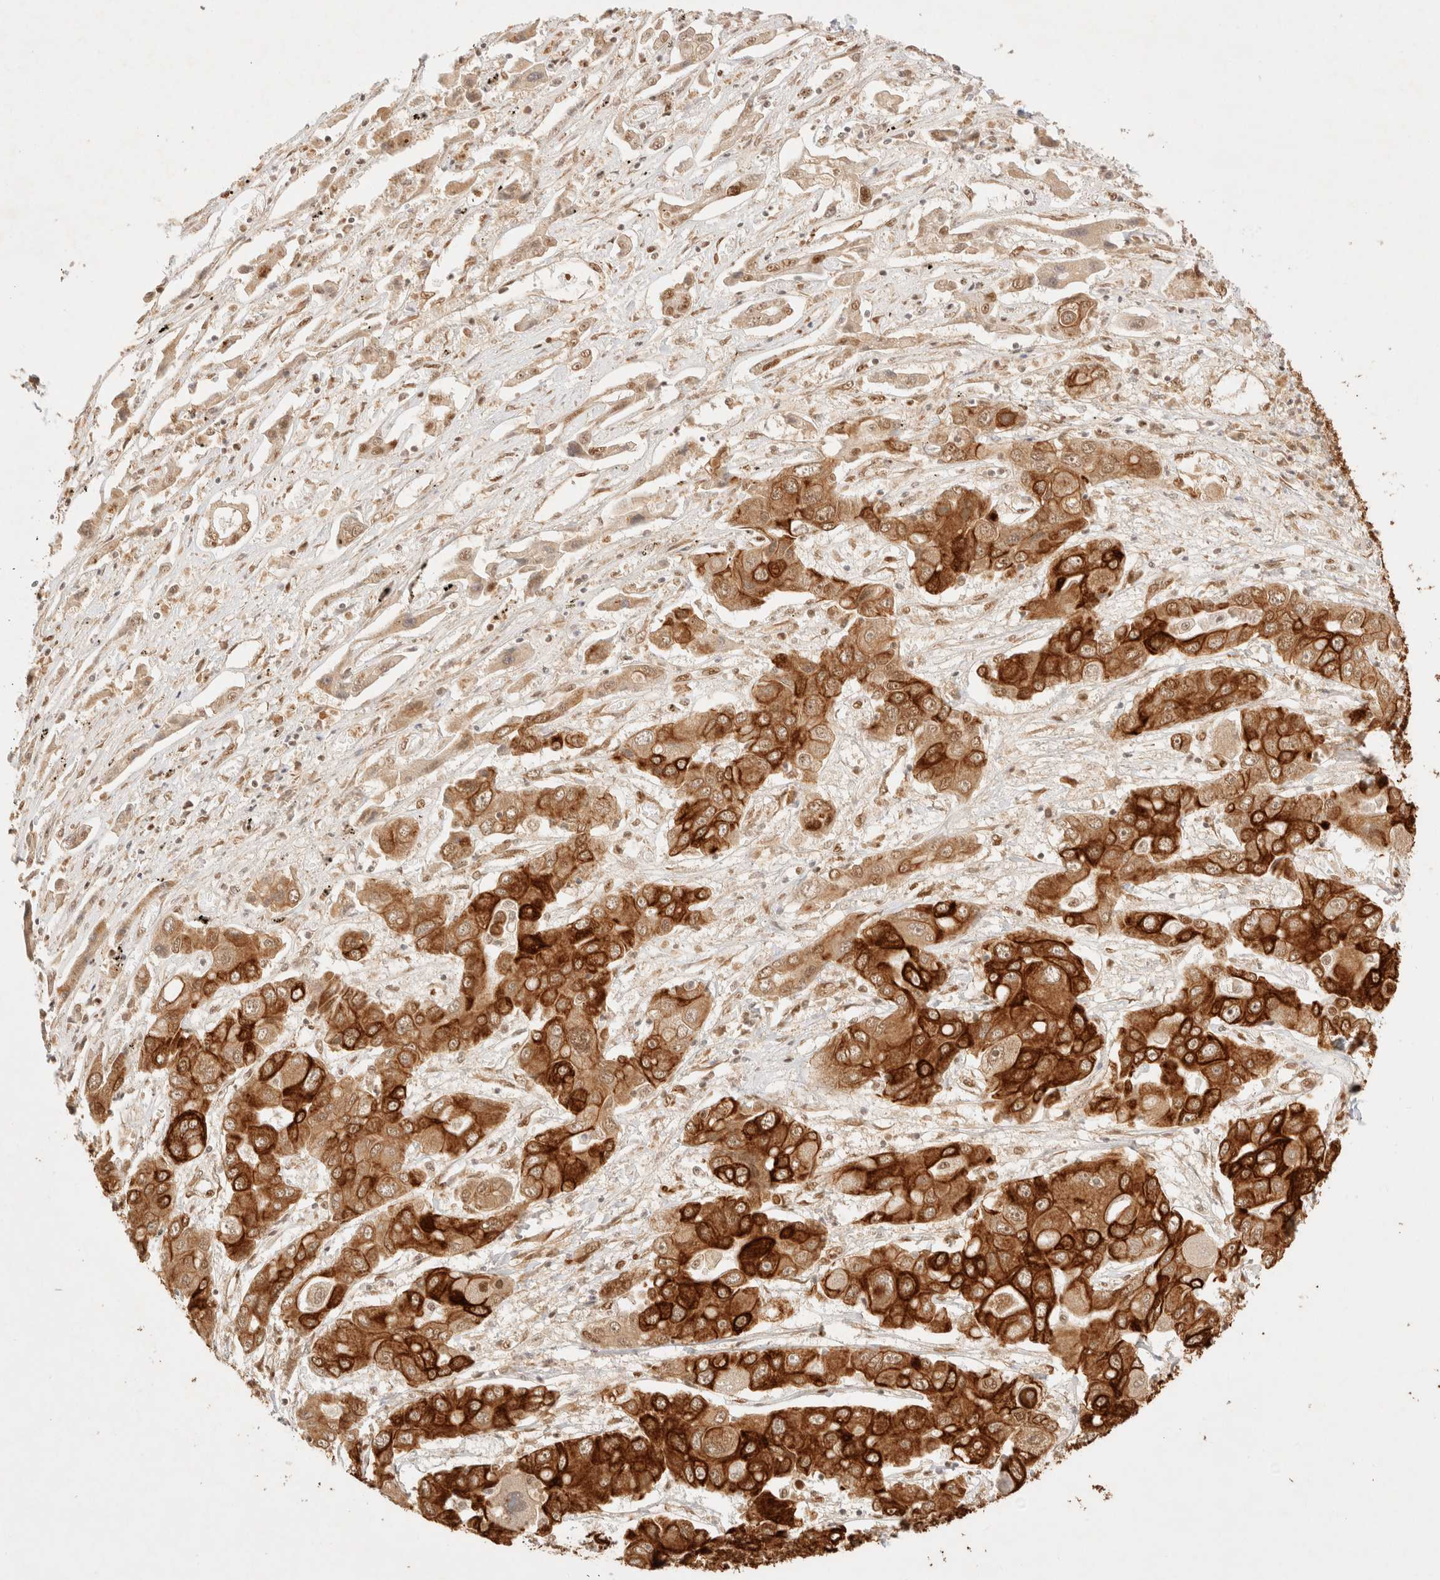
{"staining": {"intensity": "strong", "quantity": ">75%", "location": "cytoplasmic/membranous"}, "tissue": "liver cancer", "cell_type": "Tumor cells", "image_type": "cancer", "snomed": [{"axis": "morphology", "description": "Cholangiocarcinoma"}, {"axis": "topography", "description": "Liver"}], "caption": "Protein expression analysis of human liver cancer reveals strong cytoplasmic/membranous expression in about >75% of tumor cells. The staining was performed using DAB, with brown indicating positive protein expression. Nuclei are stained blue with hematoxylin.", "gene": "ZNF768", "patient": {"sex": "male", "age": 67}}